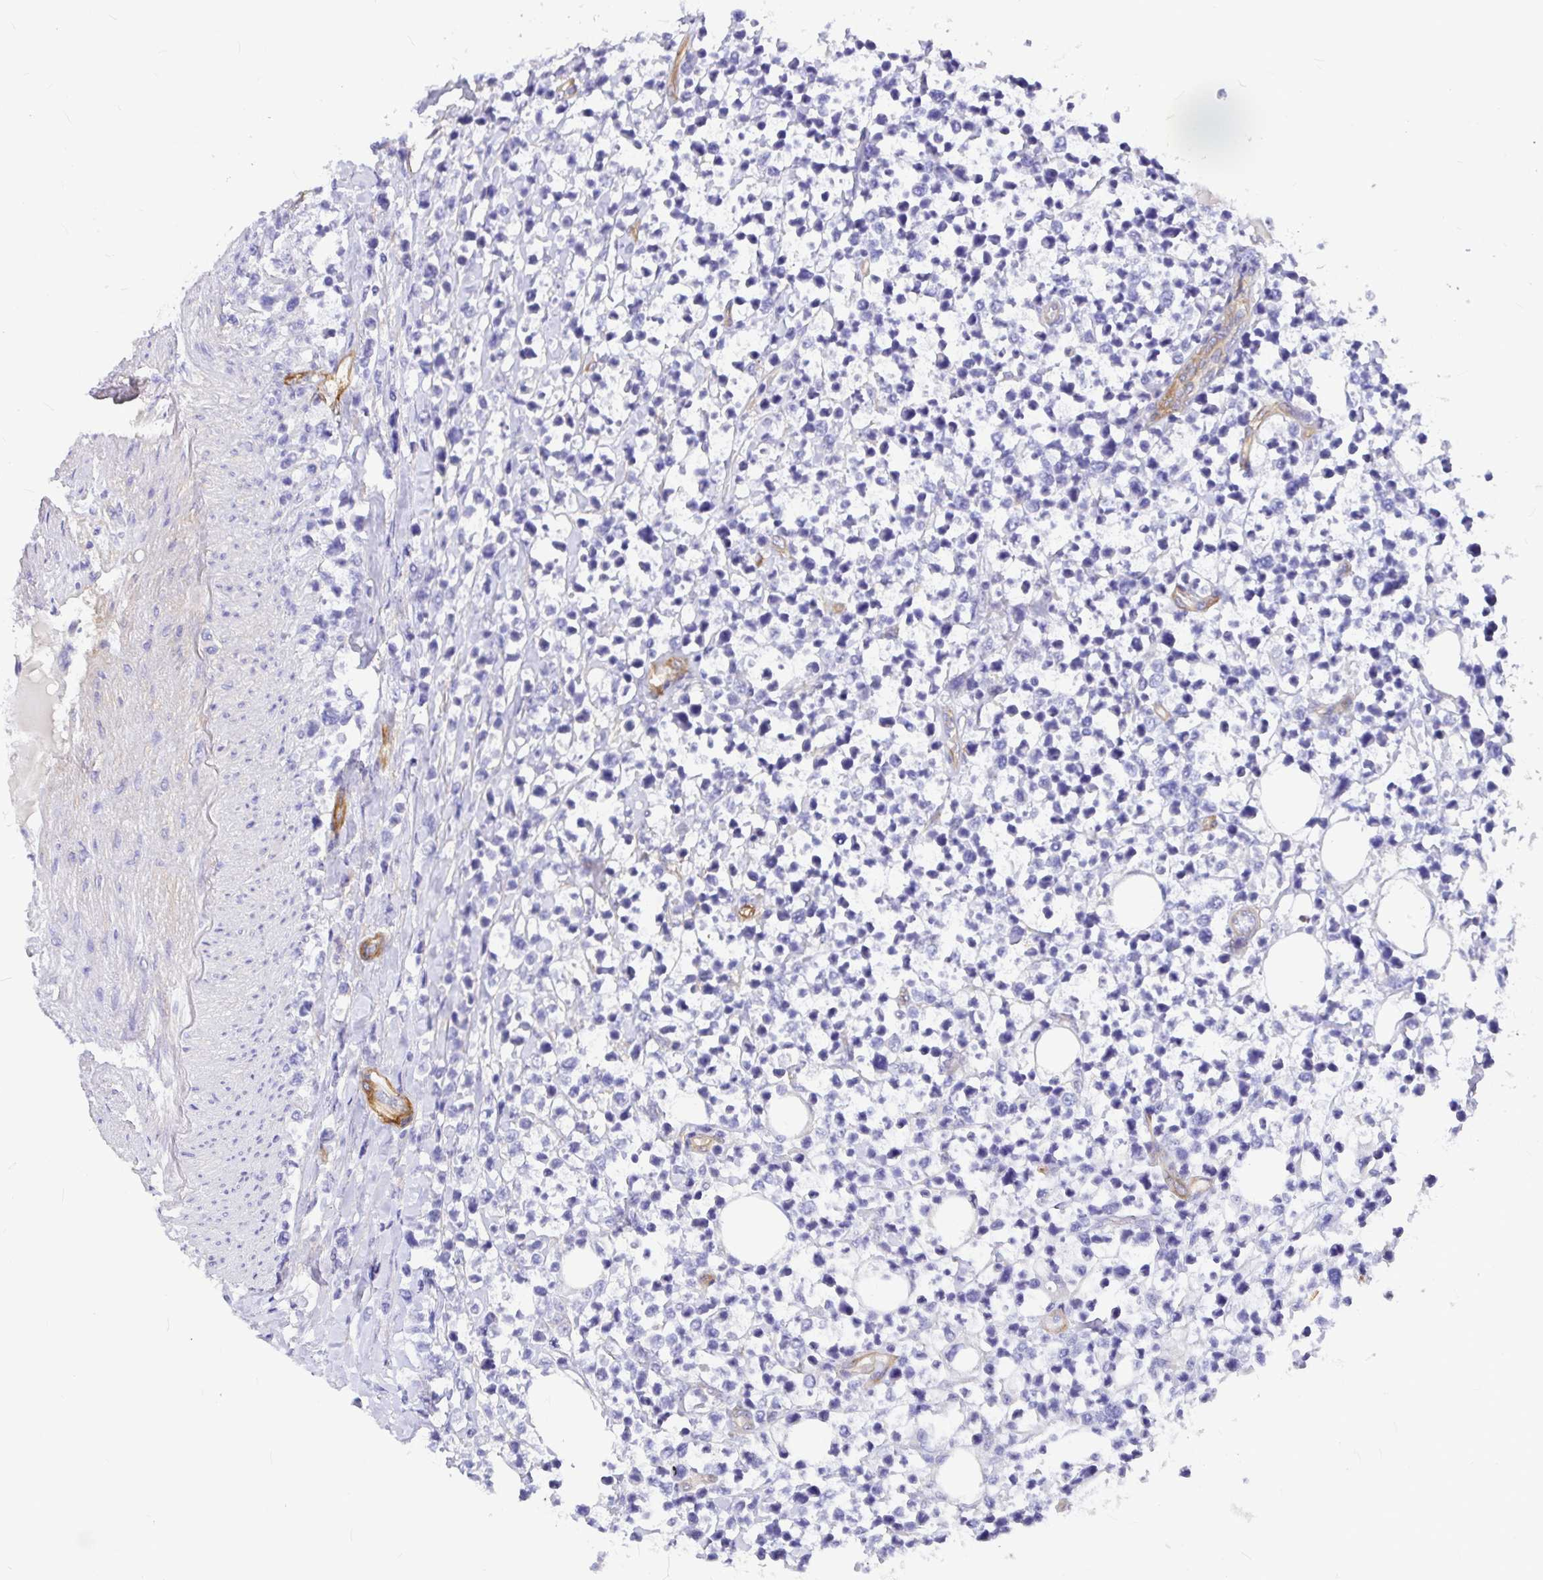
{"staining": {"intensity": "negative", "quantity": "none", "location": "none"}, "tissue": "lymphoma", "cell_type": "Tumor cells", "image_type": "cancer", "snomed": [{"axis": "morphology", "description": "Malignant lymphoma, non-Hodgkin's type, High grade"}, {"axis": "topography", "description": "Soft tissue"}], "caption": "This is an immunohistochemistry (IHC) histopathology image of human malignant lymphoma, non-Hodgkin's type (high-grade). There is no expression in tumor cells.", "gene": "MYO1B", "patient": {"sex": "female", "age": 56}}